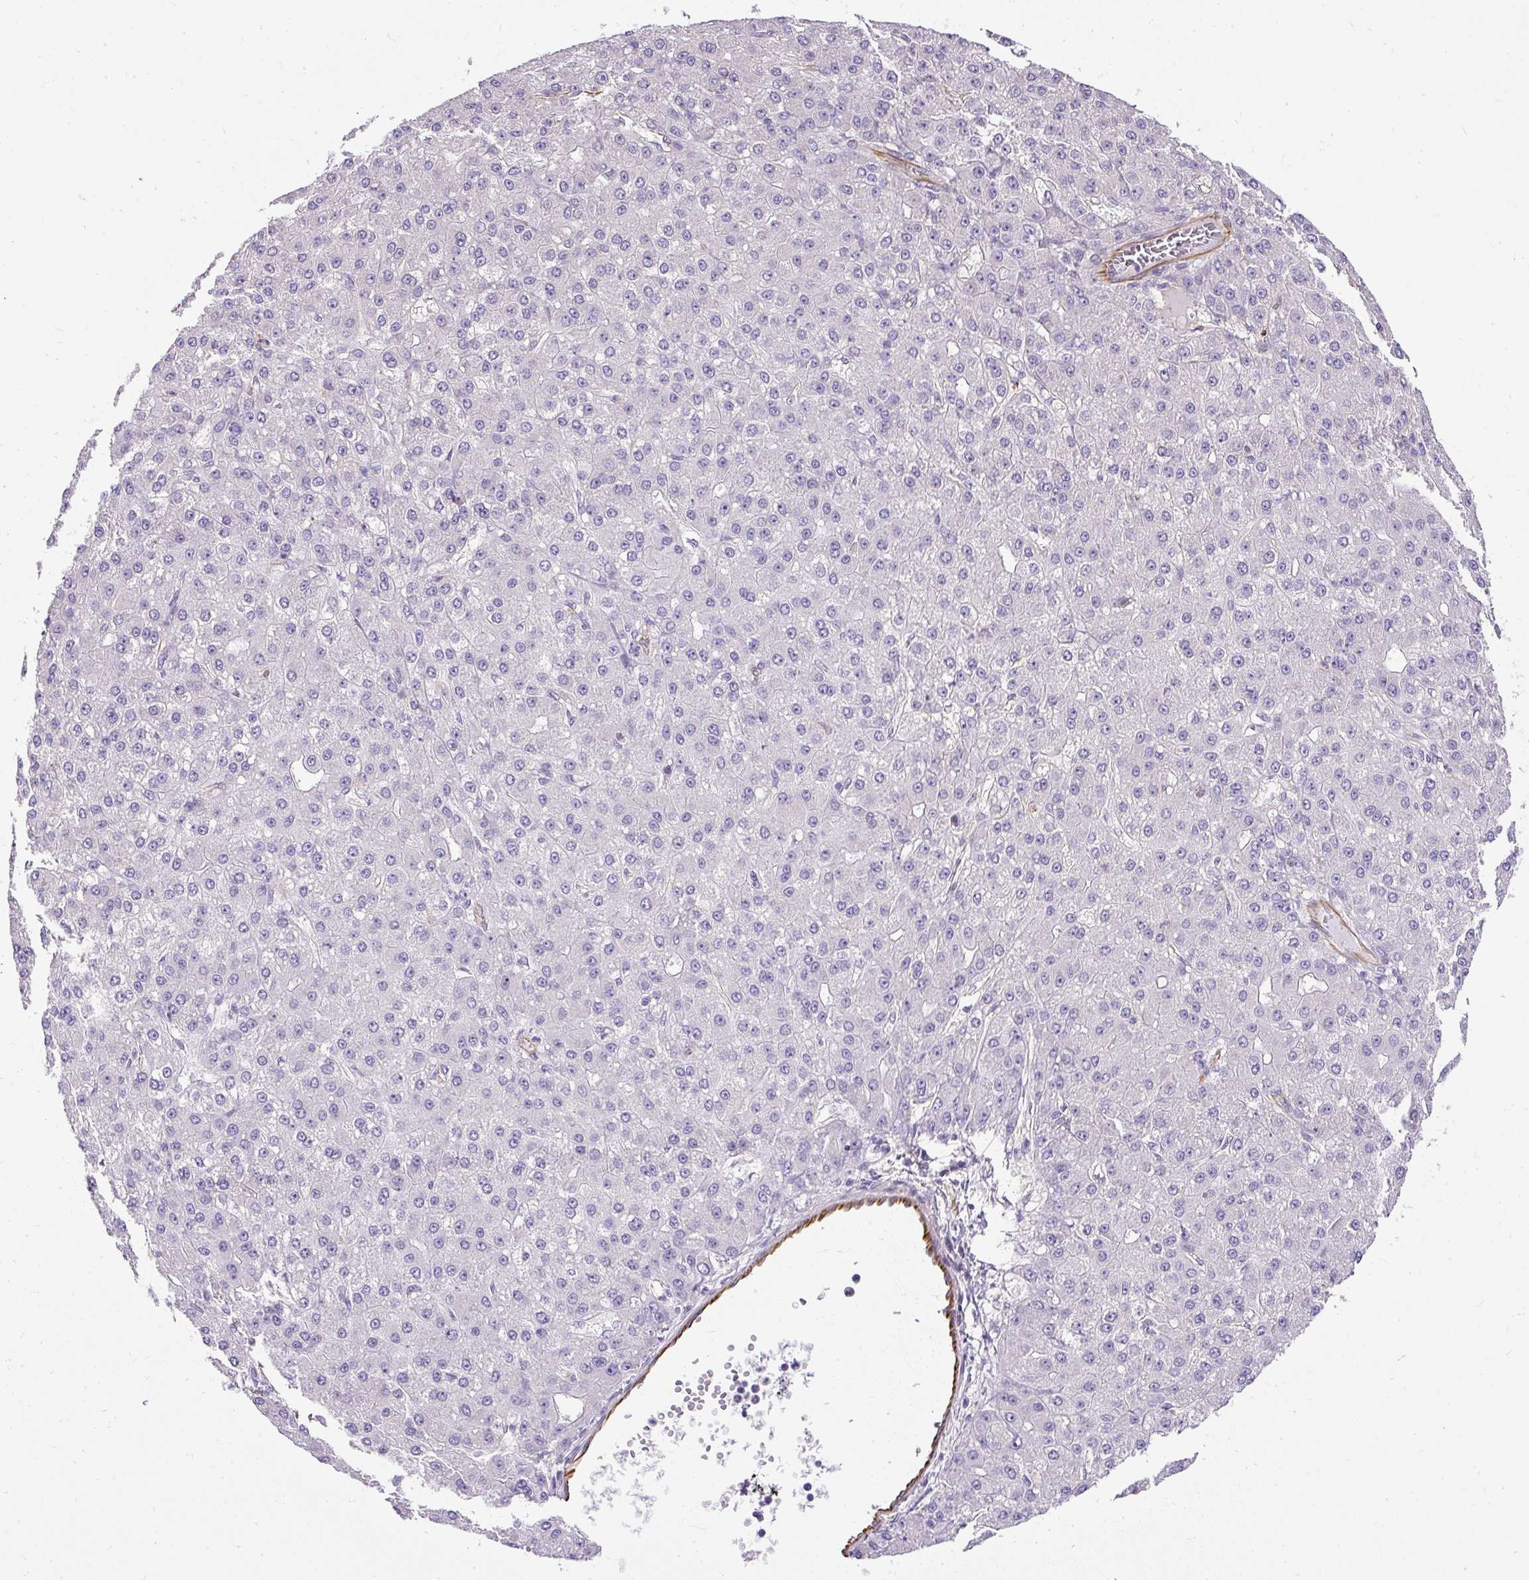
{"staining": {"intensity": "negative", "quantity": "none", "location": "none"}, "tissue": "liver cancer", "cell_type": "Tumor cells", "image_type": "cancer", "snomed": [{"axis": "morphology", "description": "Carcinoma, Hepatocellular, NOS"}, {"axis": "topography", "description": "Liver"}], "caption": "High power microscopy histopathology image of an immunohistochemistry micrograph of liver hepatocellular carcinoma, revealing no significant expression in tumor cells. (DAB immunohistochemistry, high magnification).", "gene": "PLS1", "patient": {"sex": "male", "age": 67}}